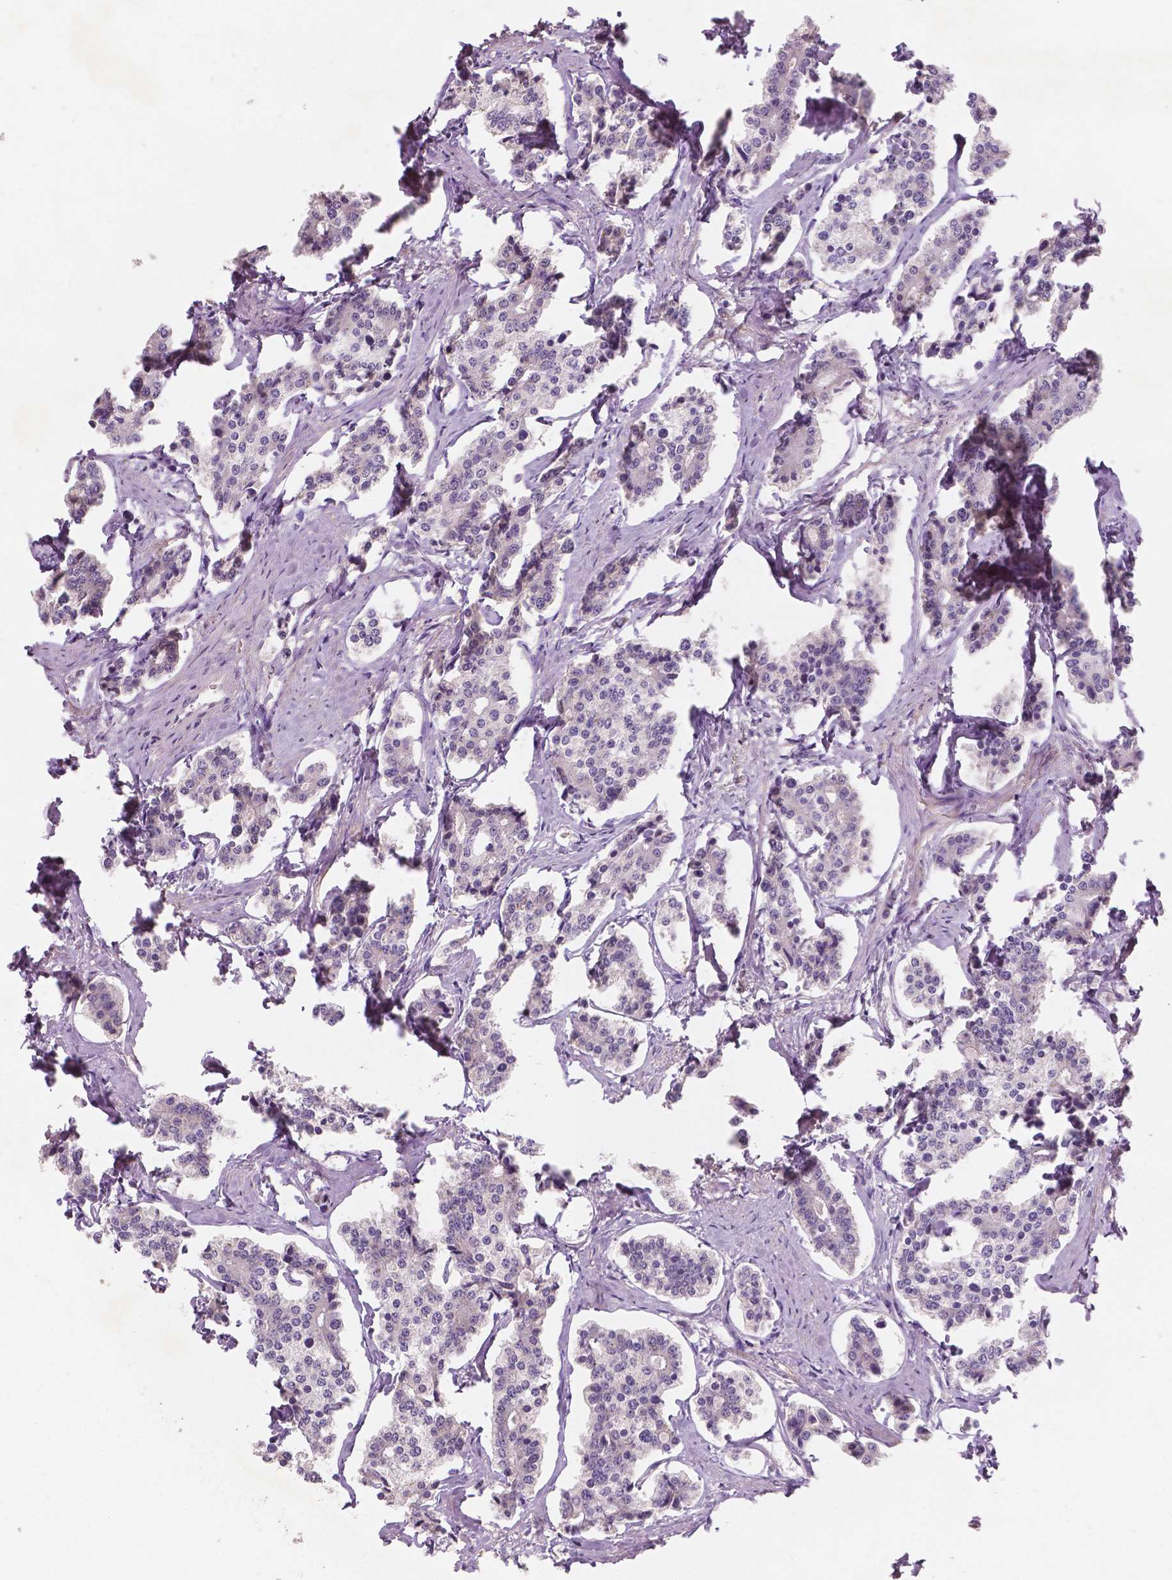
{"staining": {"intensity": "negative", "quantity": "none", "location": "none"}, "tissue": "carcinoid", "cell_type": "Tumor cells", "image_type": "cancer", "snomed": [{"axis": "morphology", "description": "Carcinoid, malignant, NOS"}, {"axis": "topography", "description": "Small intestine"}], "caption": "Histopathology image shows no protein staining in tumor cells of carcinoid tissue.", "gene": "LSM14B", "patient": {"sex": "female", "age": 65}}